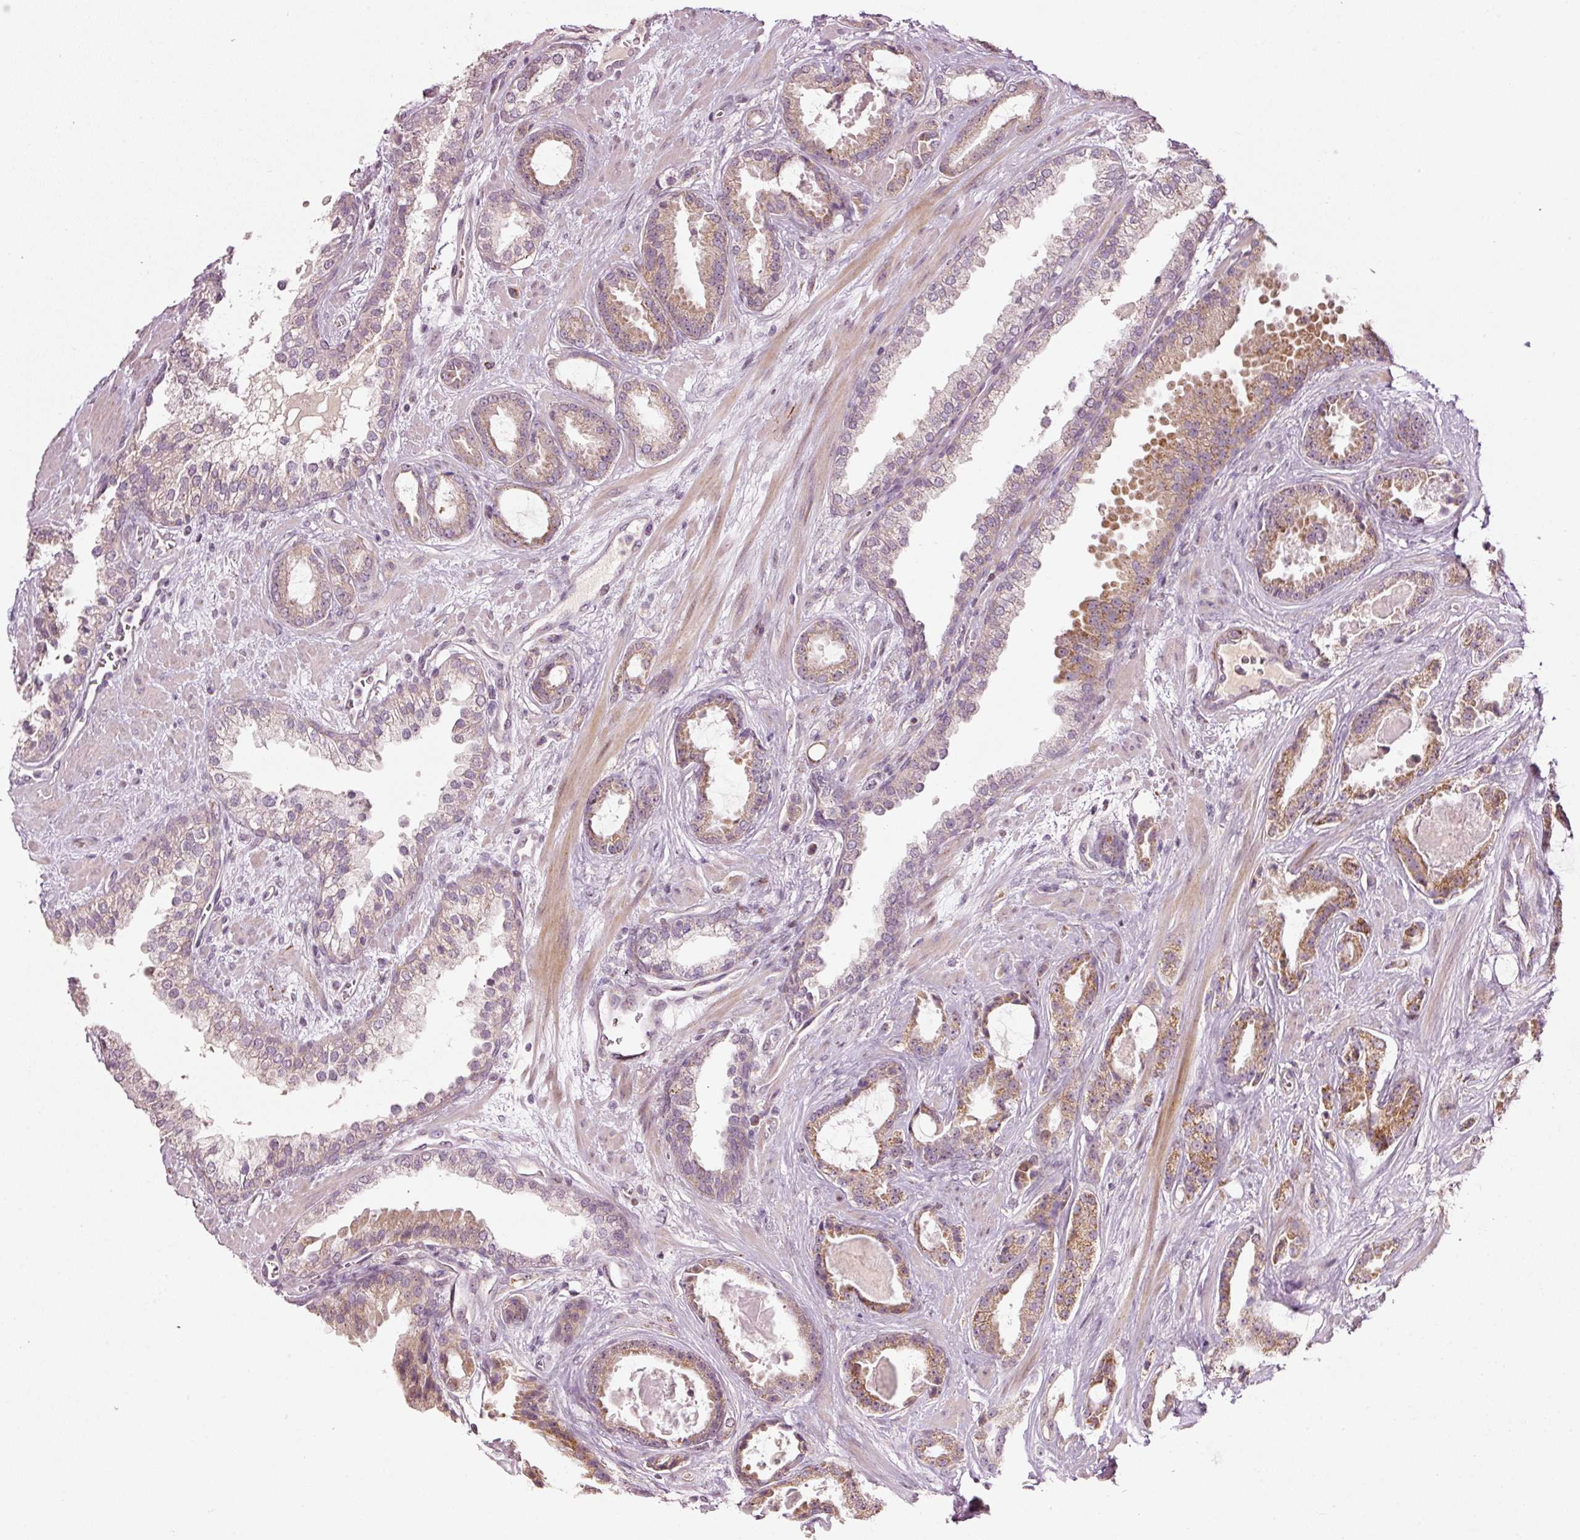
{"staining": {"intensity": "moderate", "quantity": "<25%", "location": "cytoplasmic/membranous"}, "tissue": "prostate cancer", "cell_type": "Tumor cells", "image_type": "cancer", "snomed": [{"axis": "morphology", "description": "Adenocarcinoma, Low grade"}, {"axis": "topography", "description": "Prostate"}], "caption": "Tumor cells reveal moderate cytoplasmic/membranous staining in about <25% of cells in adenocarcinoma (low-grade) (prostate).", "gene": "TOB2", "patient": {"sex": "male", "age": 62}}